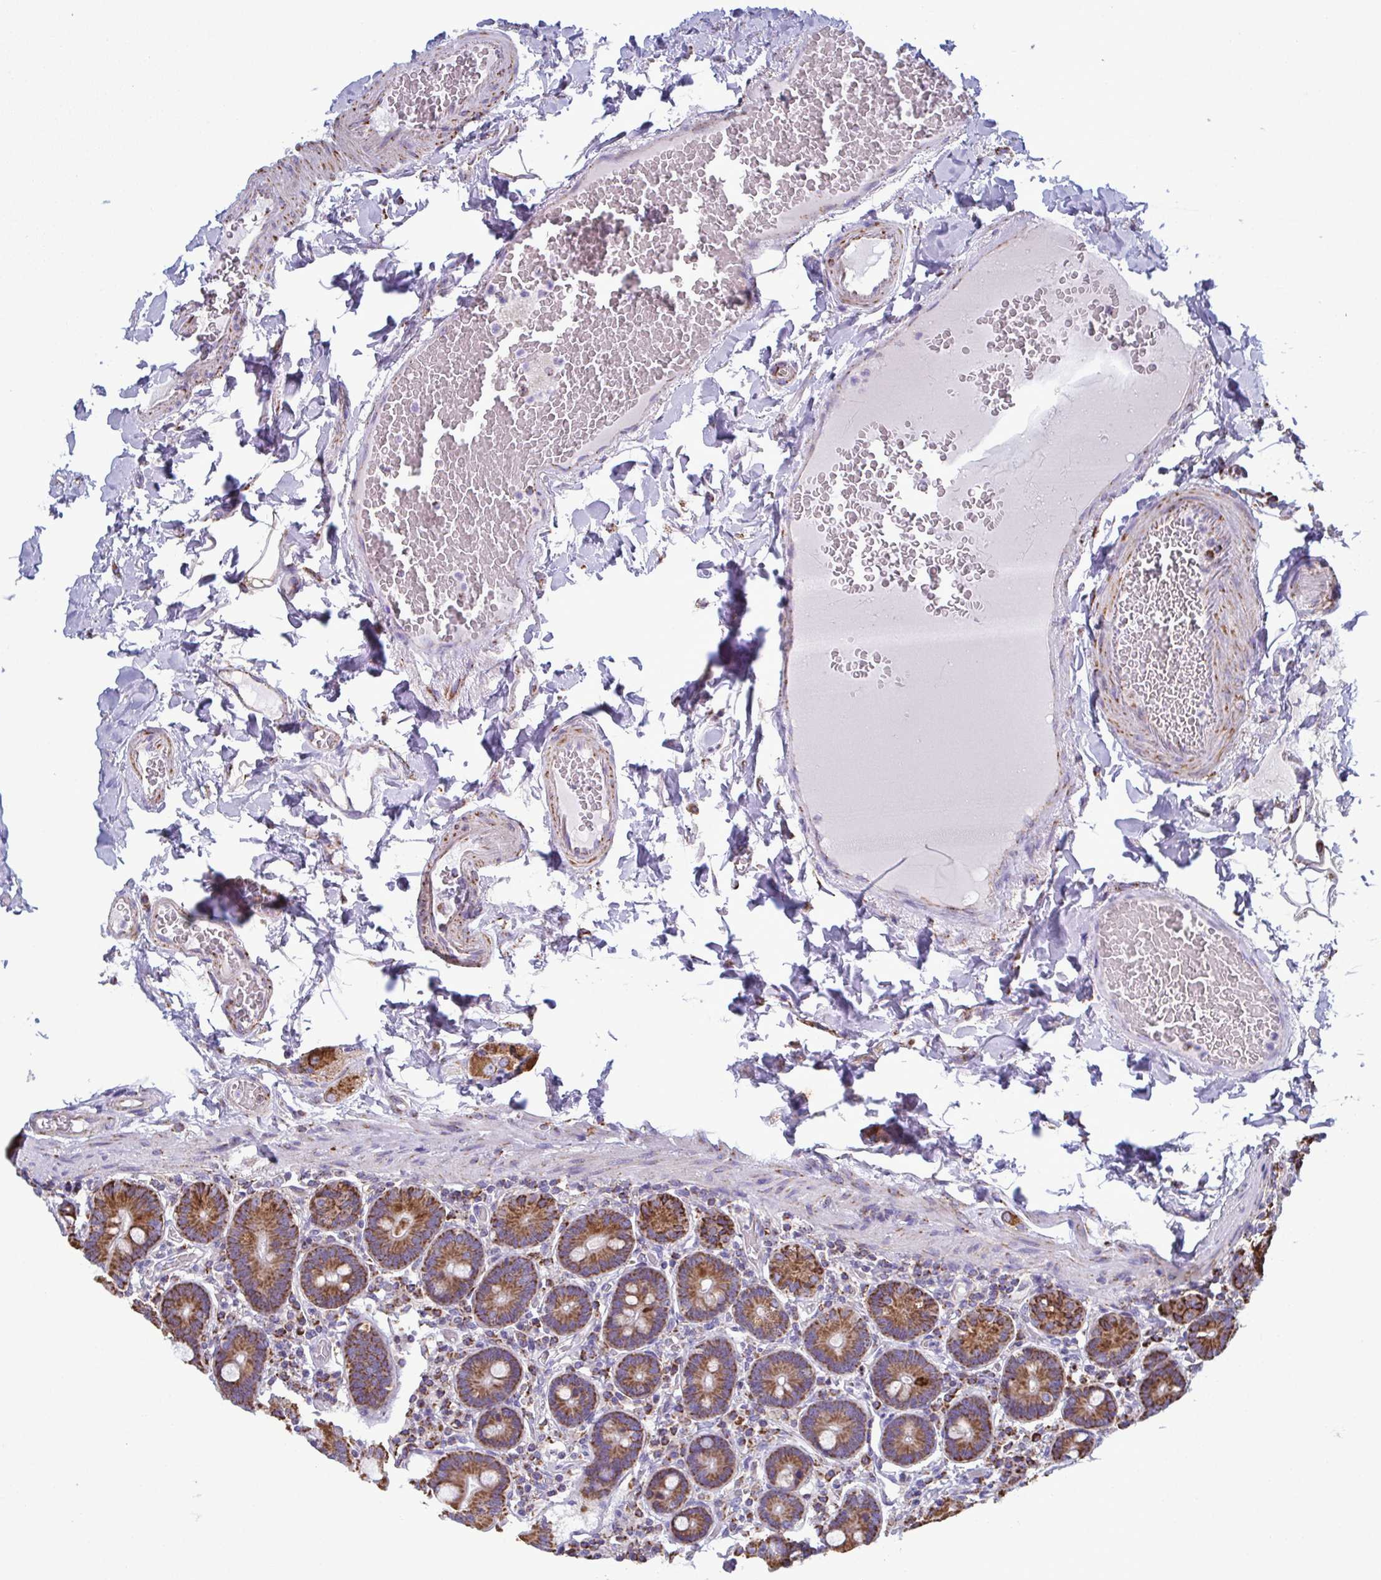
{"staining": {"intensity": "strong", "quantity": ">75%", "location": "cytoplasmic/membranous"}, "tissue": "duodenum", "cell_type": "Glandular cells", "image_type": "normal", "snomed": [{"axis": "morphology", "description": "Normal tissue, NOS"}, {"axis": "topography", "description": "Duodenum"}], "caption": "Immunohistochemistry (IHC) image of benign duodenum: duodenum stained using immunohistochemistry (IHC) demonstrates high levels of strong protein expression localized specifically in the cytoplasmic/membranous of glandular cells, appearing as a cytoplasmic/membranous brown color.", "gene": "CSDE1", "patient": {"sex": "female", "age": 62}}